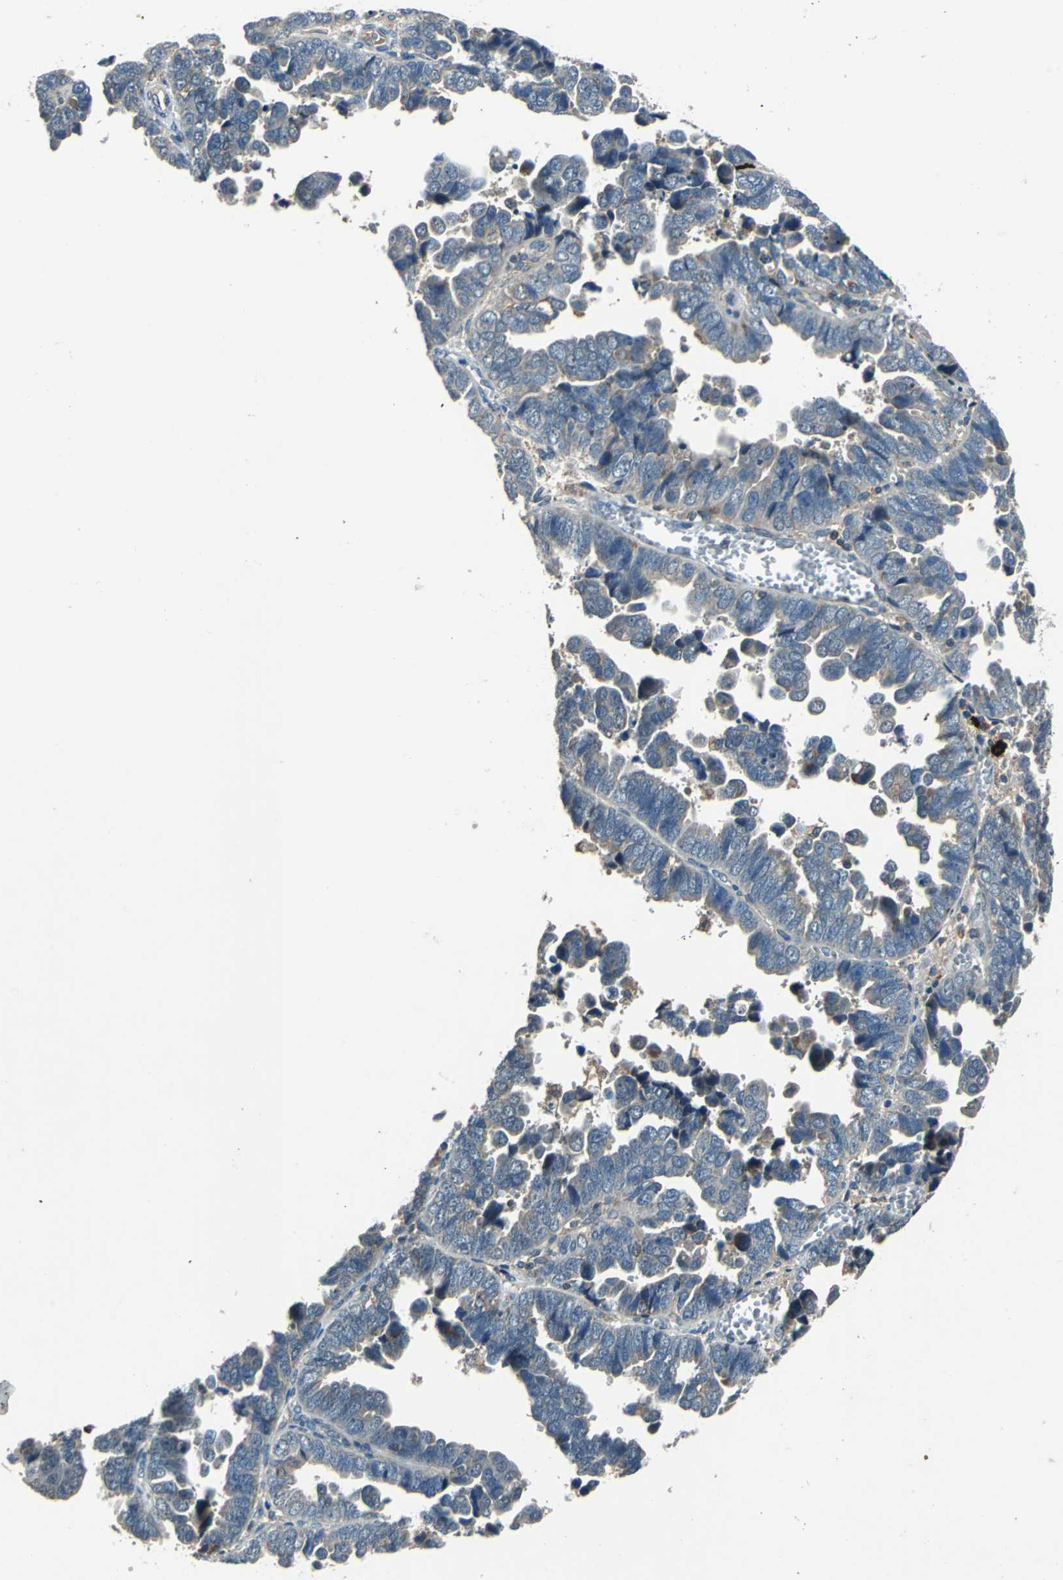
{"staining": {"intensity": "weak", "quantity": "25%-75%", "location": "cytoplasmic/membranous"}, "tissue": "endometrial cancer", "cell_type": "Tumor cells", "image_type": "cancer", "snomed": [{"axis": "morphology", "description": "Adenocarcinoma, NOS"}, {"axis": "topography", "description": "Endometrium"}], "caption": "Adenocarcinoma (endometrial) stained with IHC shows weak cytoplasmic/membranous staining in approximately 25%-75% of tumor cells. (brown staining indicates protein expression, while blue staining denotes nuclei).", "gene": "SLC19A2", "patient": {"sex": "female", "age": 75}}